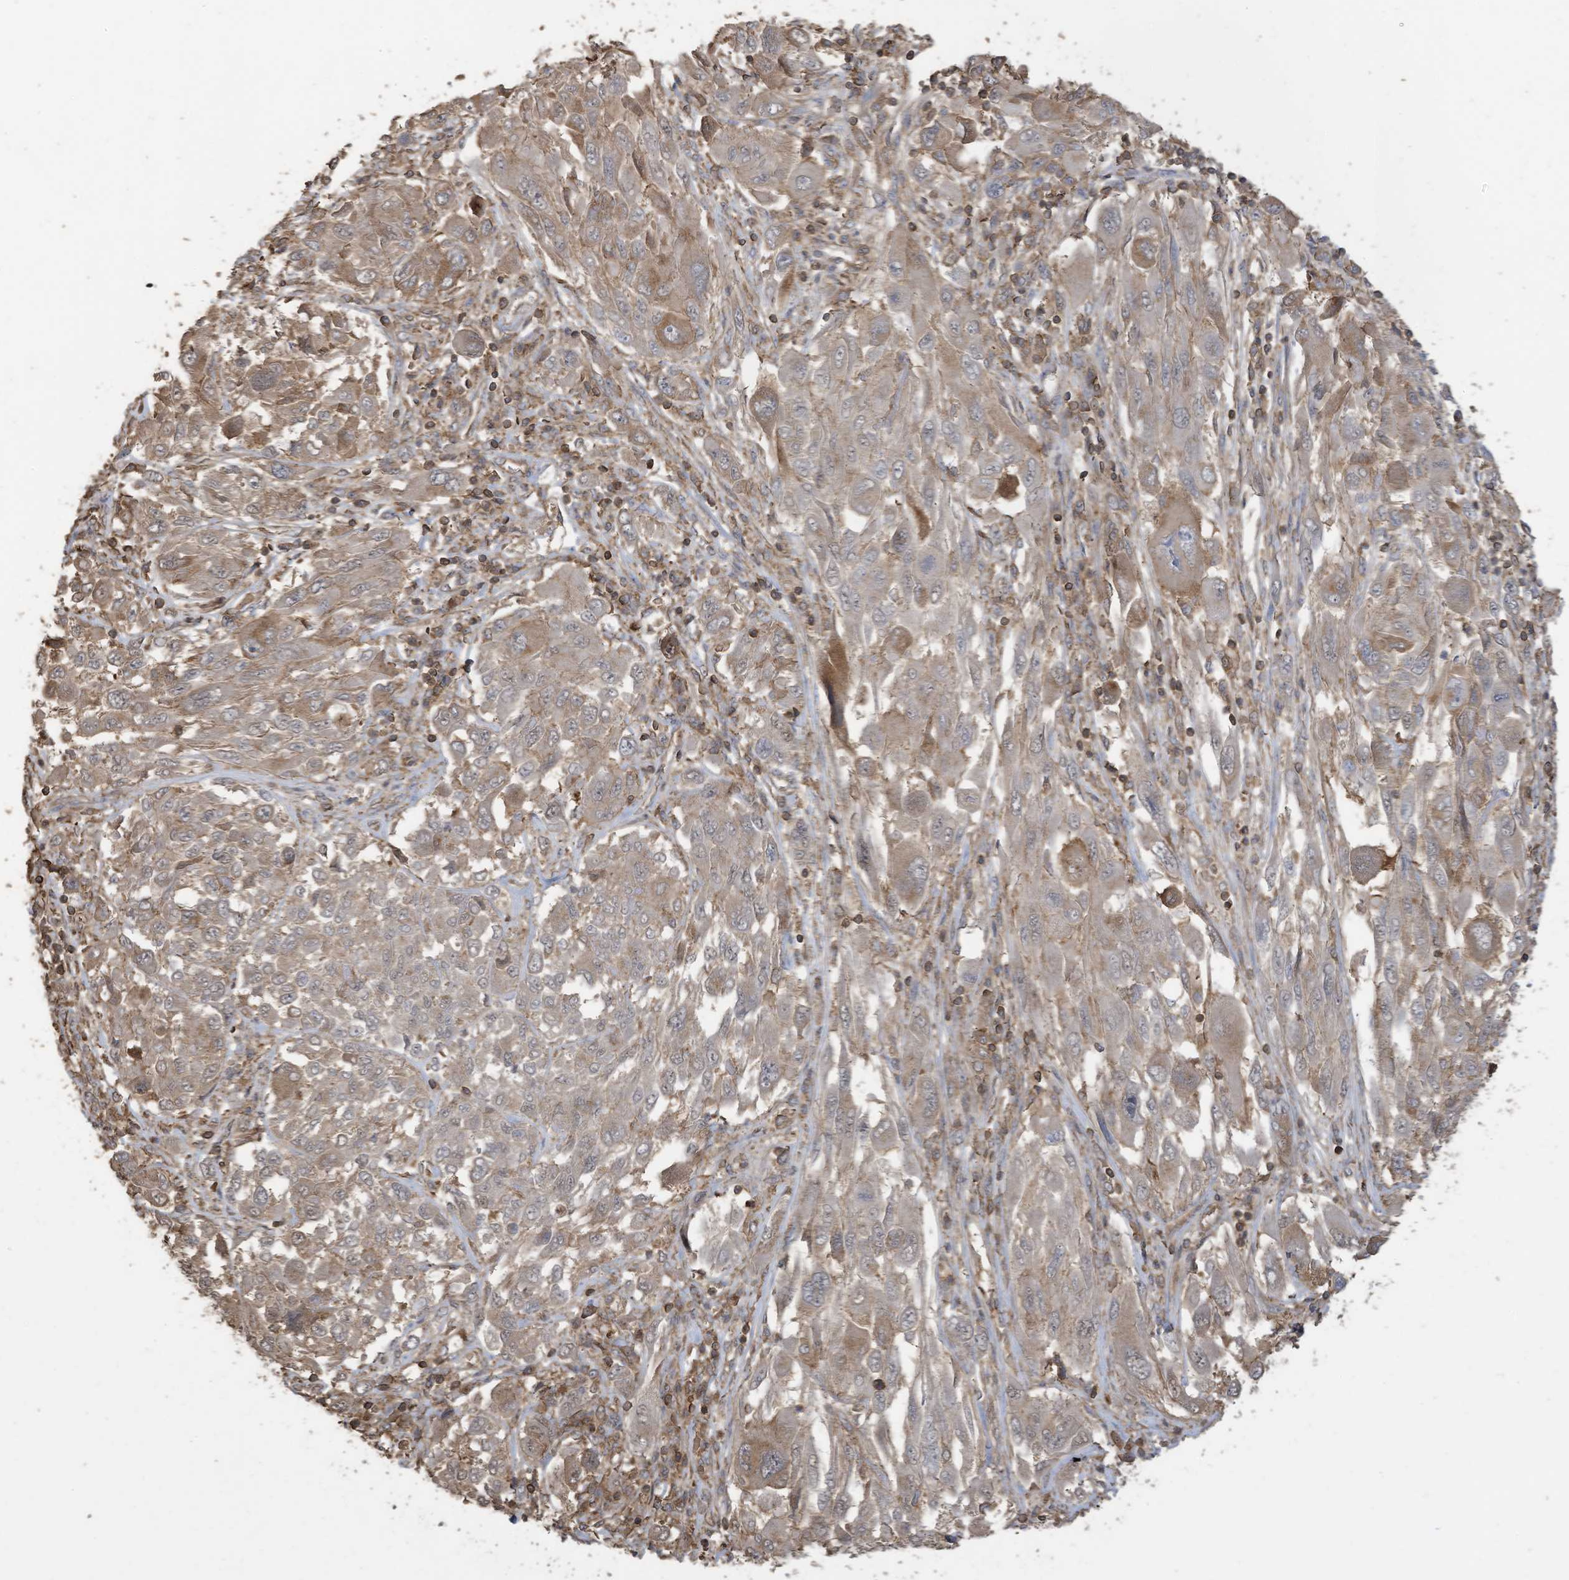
{"staining": {"intensity": "weak", "quantity": "25%-75%", "location": "cytoplasmic/membranous"}, "tissue": "melanoma", "cell_type": "Tumor cells", "image_type": "cancer", "snomed": [{"axis": "morphology", "description": "Malignant melanoma, NOS"}, {"axis": "topography", "description": "Skin"}], "caption": "Protein staining of malignant melanoma tissue displays weak cytoplasmic/membranous staining in approximately 25%-75% of tumor cells. Using DAB (3,3'-diaminobenzidine) (brown) and hematoxylin (blue) stains, captured at high magnification using brightfield microscopy.", "gene": "COX10", "patient": {"sex": "female", "age": 91}}